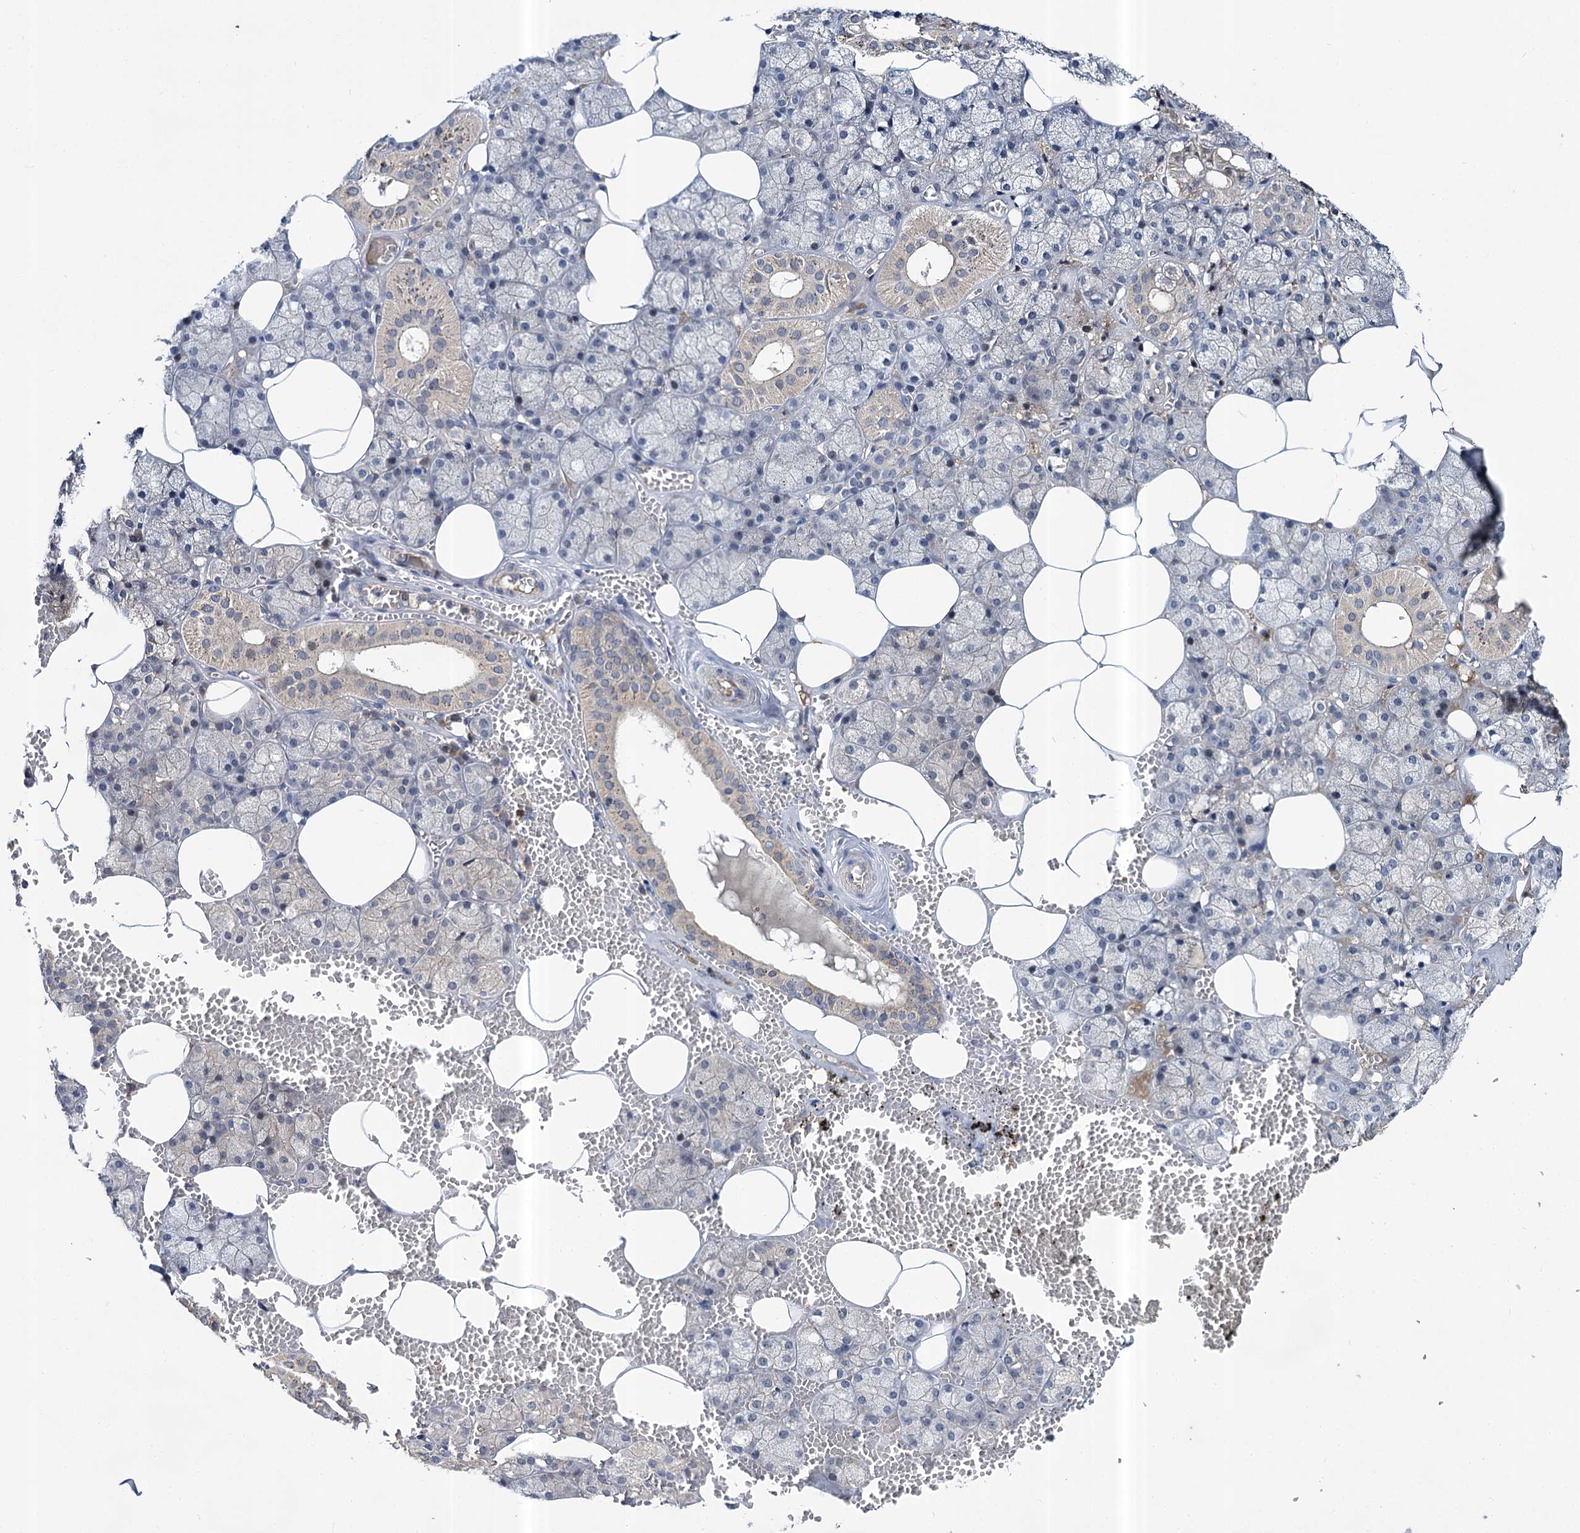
{"staining": {"intensity": "weak", "quantity": "<25%", "location": "cytoplasmic/membranous"}, "tissue": "salivary gland", "cell_type": "Glandular cells", "image_type": "normal", "snomed": [{"axis": "morphology", "description": "Normal tissue, NOS"}, {"axis": "topography", "description": "Salivary gland"}], "caption": "Glandular cells show no significant protein expression in normal salivary gland.", "gene": "ABLIM1", "patient": {"sex": "male", "age": 62}}